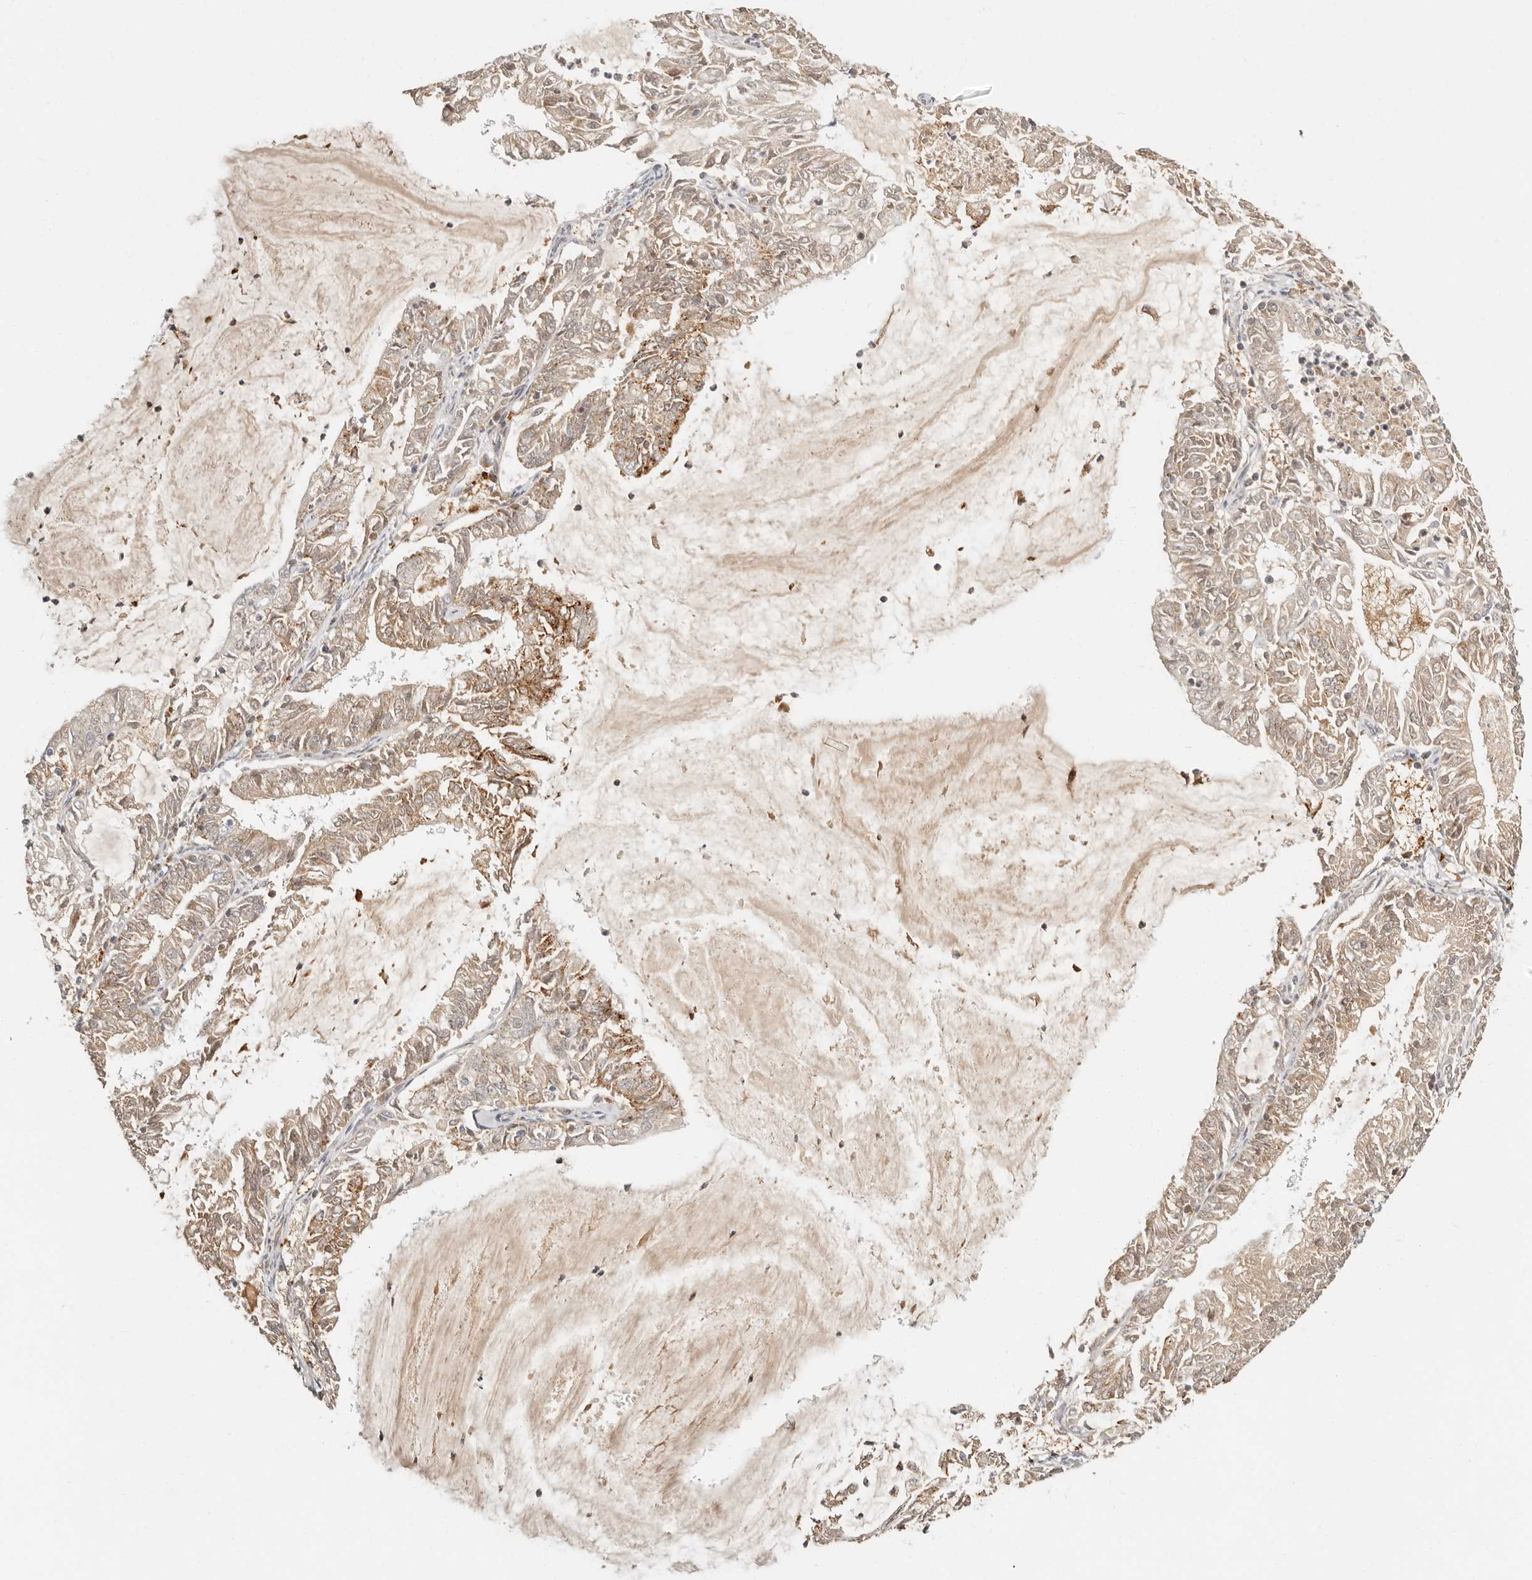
{"staining": {"intensity": "moderate", "quantity": ">75%", "location": "cytoplasmic/membranous"}, "tissue": "endometrial cancer", "cell_type": "Tumor cells", "image_type": "cancer", "snomed": [{"axis": "morphology", "description": "Adenocarcinoma, NOS"}, {"axis": "topography", "description": "Endometrium"}], "caption": "About >75% of tumor cells in endometrial cancer (adenocarcinoma) reveal moderate cytoplasmic/membranous protein staining as visualized by brown immunohistochemical staining.", "gene": "RNASET2", "patient": {"sex": "female", "age": 57}}